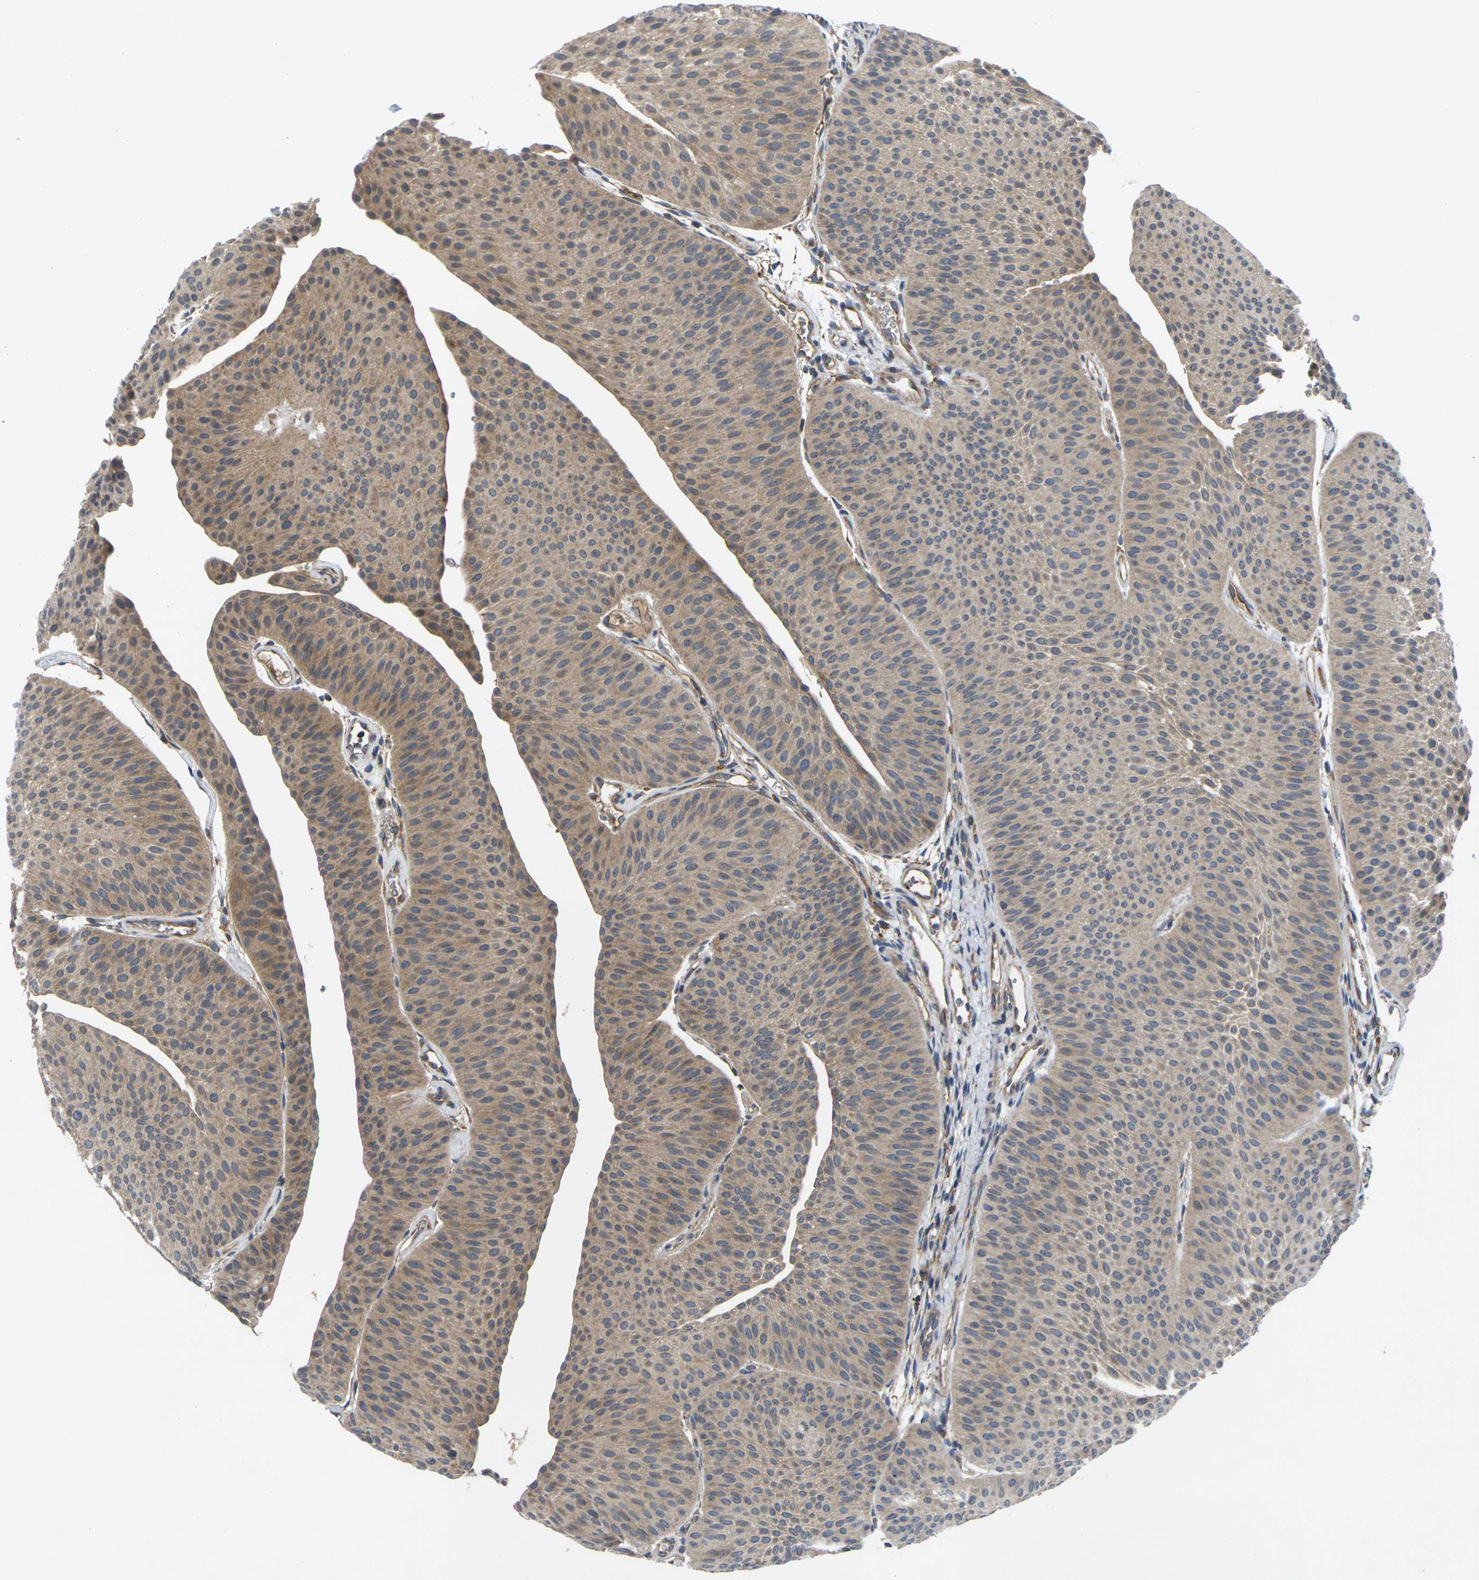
{"staining": {"intensity": "moderate", "quantity": "25%-75%", "location": "cytoplasmic/membranous"}, "tissue": "urothelial cancer", "cell_type": "Tumor cells", "image_type": "cancer", "snomed": [{"axis": "morphology", "description": "Urothelial carcinoma, Low grade"}, {"axis": "topography", "description": "Urinary bladder"}], "caption": "The immunohistochemical stain labels moderate cytoplasmic/membranous positivity in tumor cells of low-grade urothelial carcinoma tissue.", "gene": "KIF1B", "patient": {"sex": "female", "age": 60}}